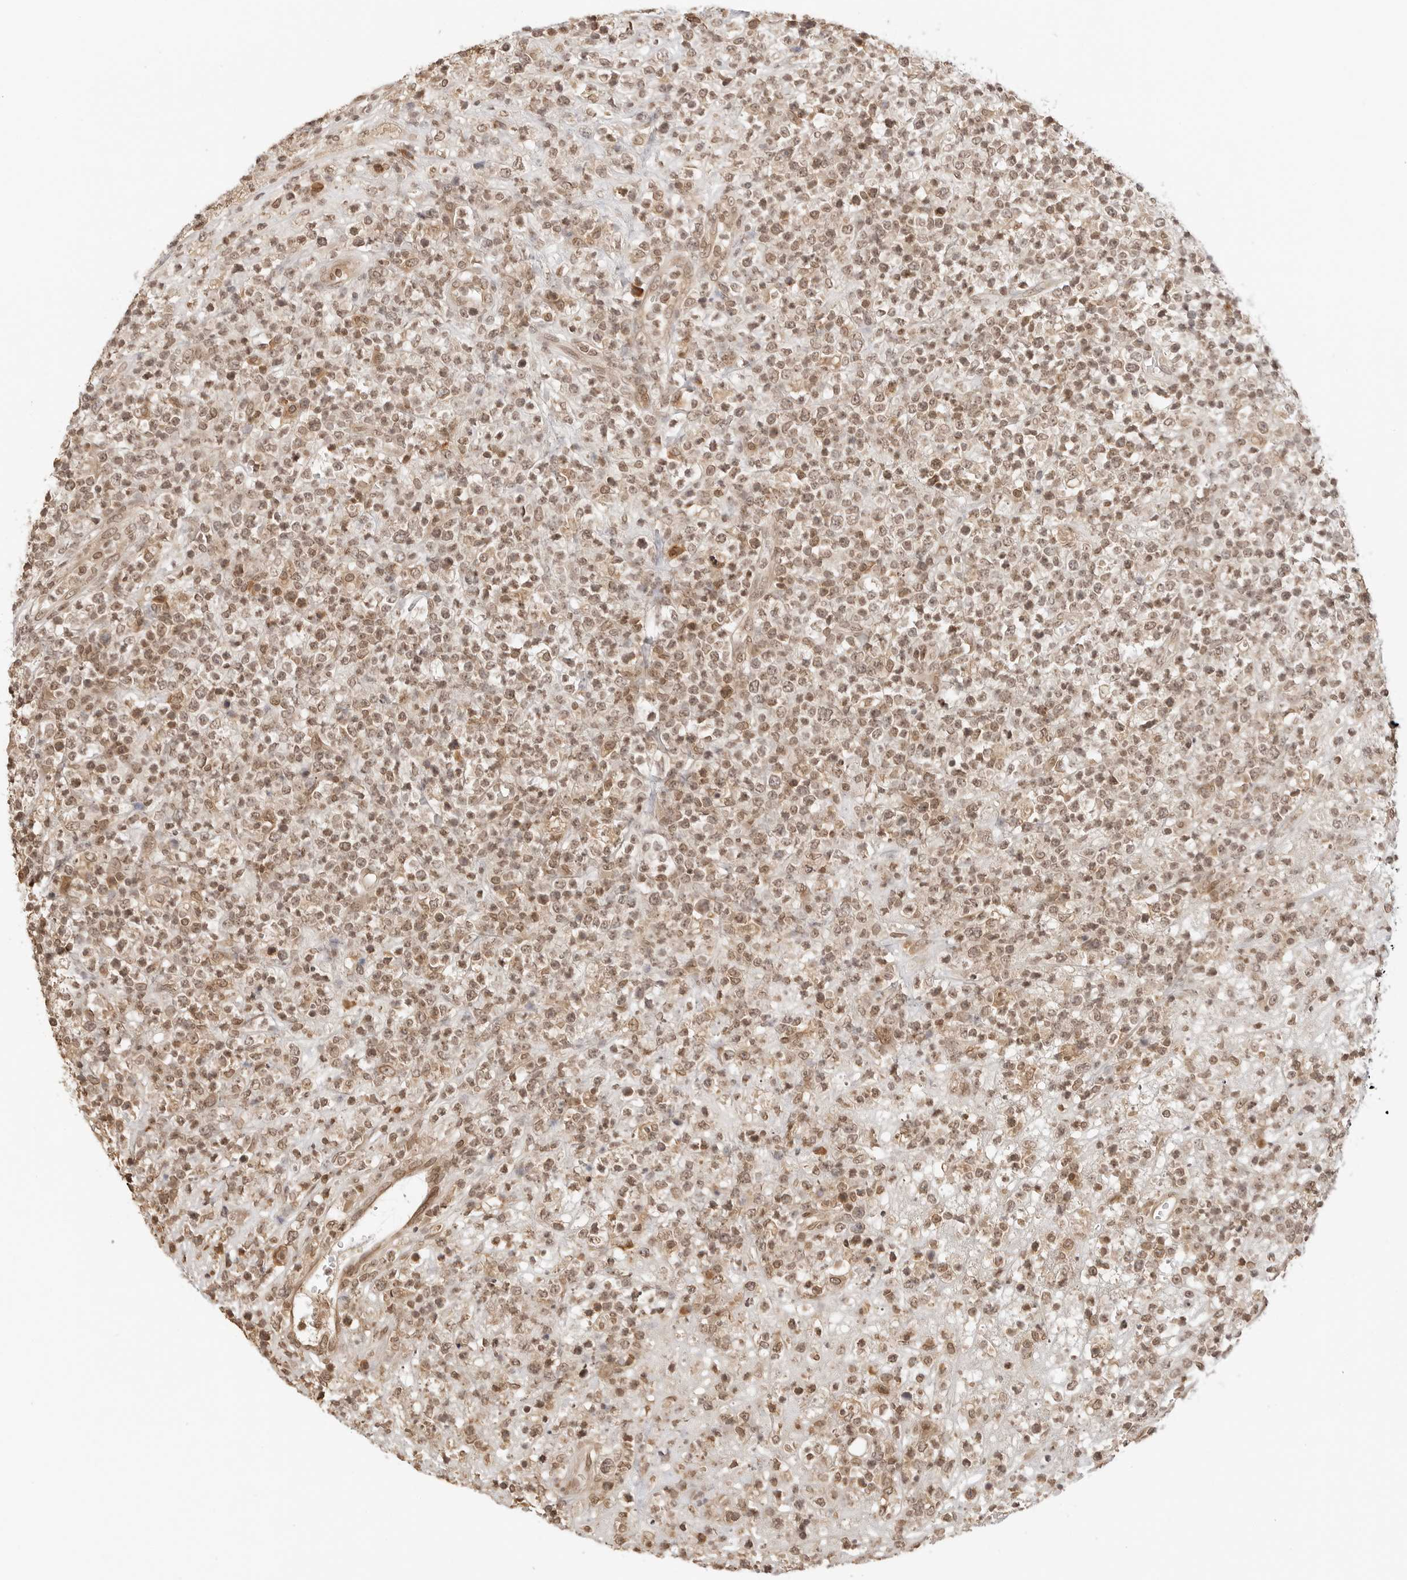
{"staining": {"intensity": "moderate", "quantity": ">75%", "location": "cytoplasmic/membranous,nuclear"}, "tissue": "lymphoma", "cell_type": "Tumor cells", "image_type": "cancer", "snomed": [{"axis": "morphology", "description": "Malignant lymphoma, non-Hodgkin's type, High grade"}, {"axis": "topography", "description": "Colon"}], "caption": "Immunohistochemical staining of human lymphoma shows medium levels of moderate cytoplasmic/membranous and nuclear expression in approximately >75% of tumor cells. (Brightfield microscopy of DAB IHC at high magnification).", "gene": "POLH", "patient": {"sex": "female", "age": 53}}